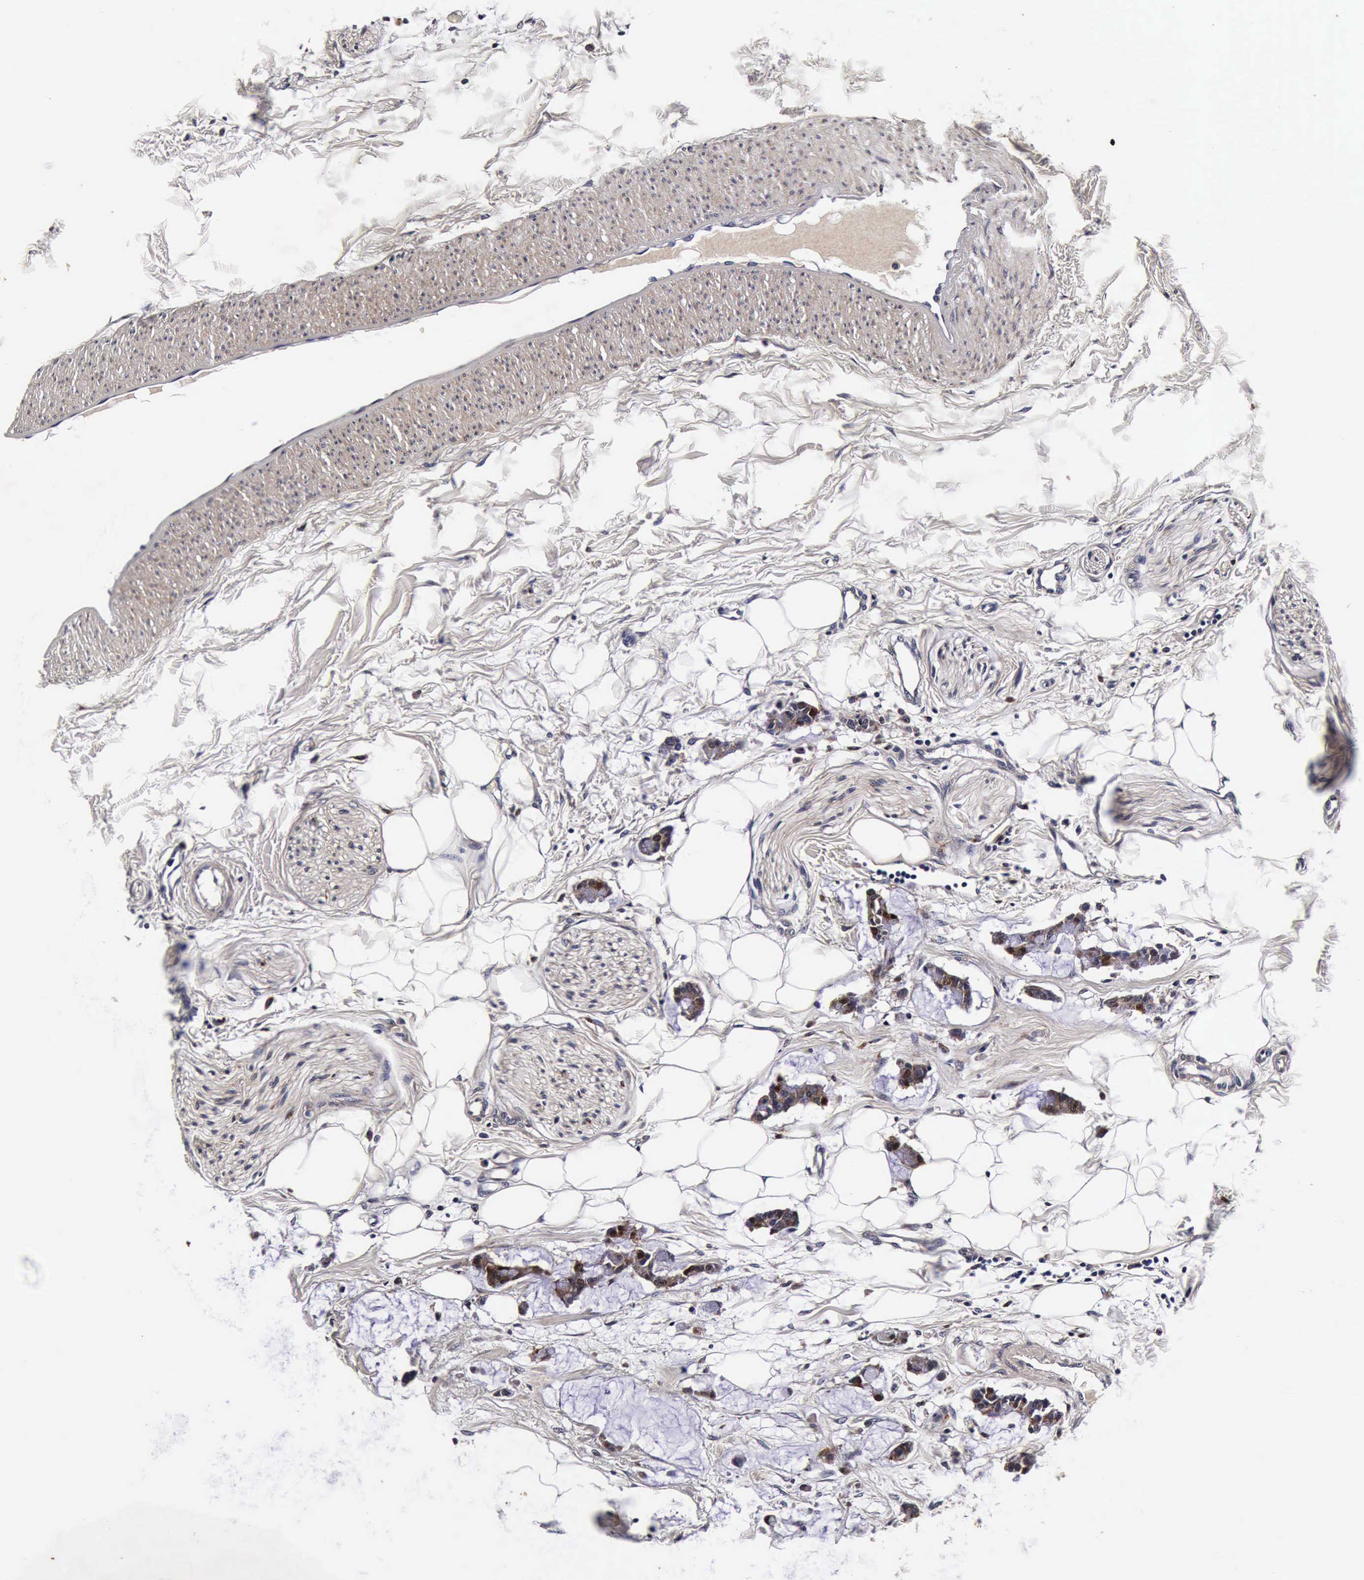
{"staining": {"intensity": "strong", "quantity": ">75%", "location": "cytoplasmic/membranous"}, "tissue": "colorectal cancer", "cell_type": "Tumor cells", "image_type": "cancer", "snomed": [{"axis": "morphology", "description": "Normal tissue, NOS"}, {"axis": "morphology", "description": "Adenocarcinoma, NOS"}, {"axis": "topography", "description": "Colon"}, {"axis": "topography", "description": "Peripheral nerve tissue"}], "caption": "Adenocarcinoma (colorectal) stained for a protein demonstrates strong cytoplasmic/membranous positivity in tumor cells. Using DAB (brown) and hematoxylin (blue) stains, captured at high magnification using brightfield microscopy.", "gene": "CST3", "patient": {"sex": "male", "age": 14}}